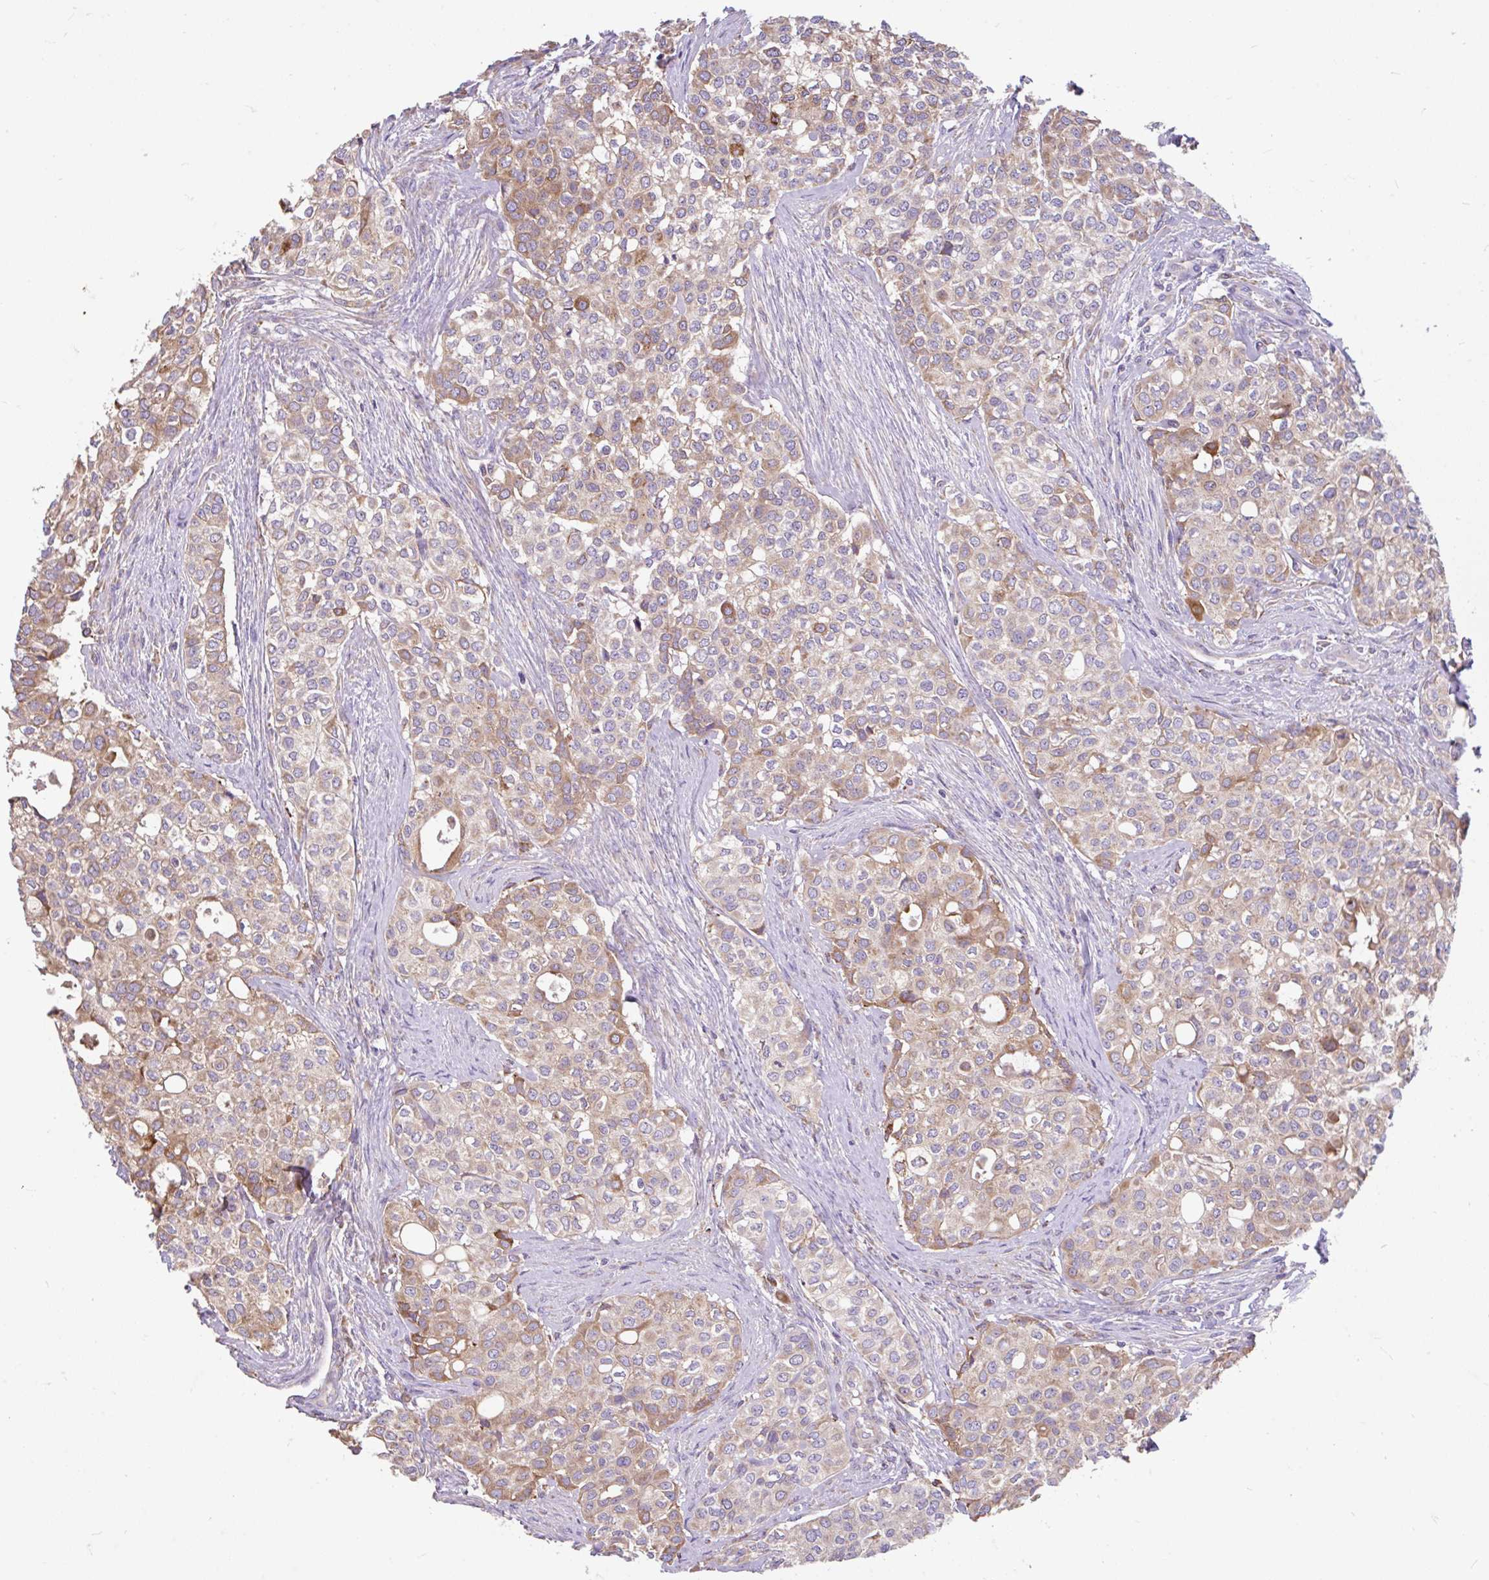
{"staining": {"intensity": "moderate", "quantity": "<25%", "location": "cytoplasmic/membranous"}, "tissue": "head and neck cancer", "cell_type": "Tumor cells", "image_type": "cancer", "snomed": [{"axis": "morphology", "description": "Adenocarcinoma, NOS"}, {"axis": "topography", "description": "Head-Neck"}], "caption": "DAB (3,3'-diaminobenzidine) immunohistochemical staining of human head and neck adenocarcinoma reveals moderate cytoplasmic/membranous protein expression in about <25% of tumor cells.", "gene": "RALBP1", "patient": {"sex": "male", "age": 81}}